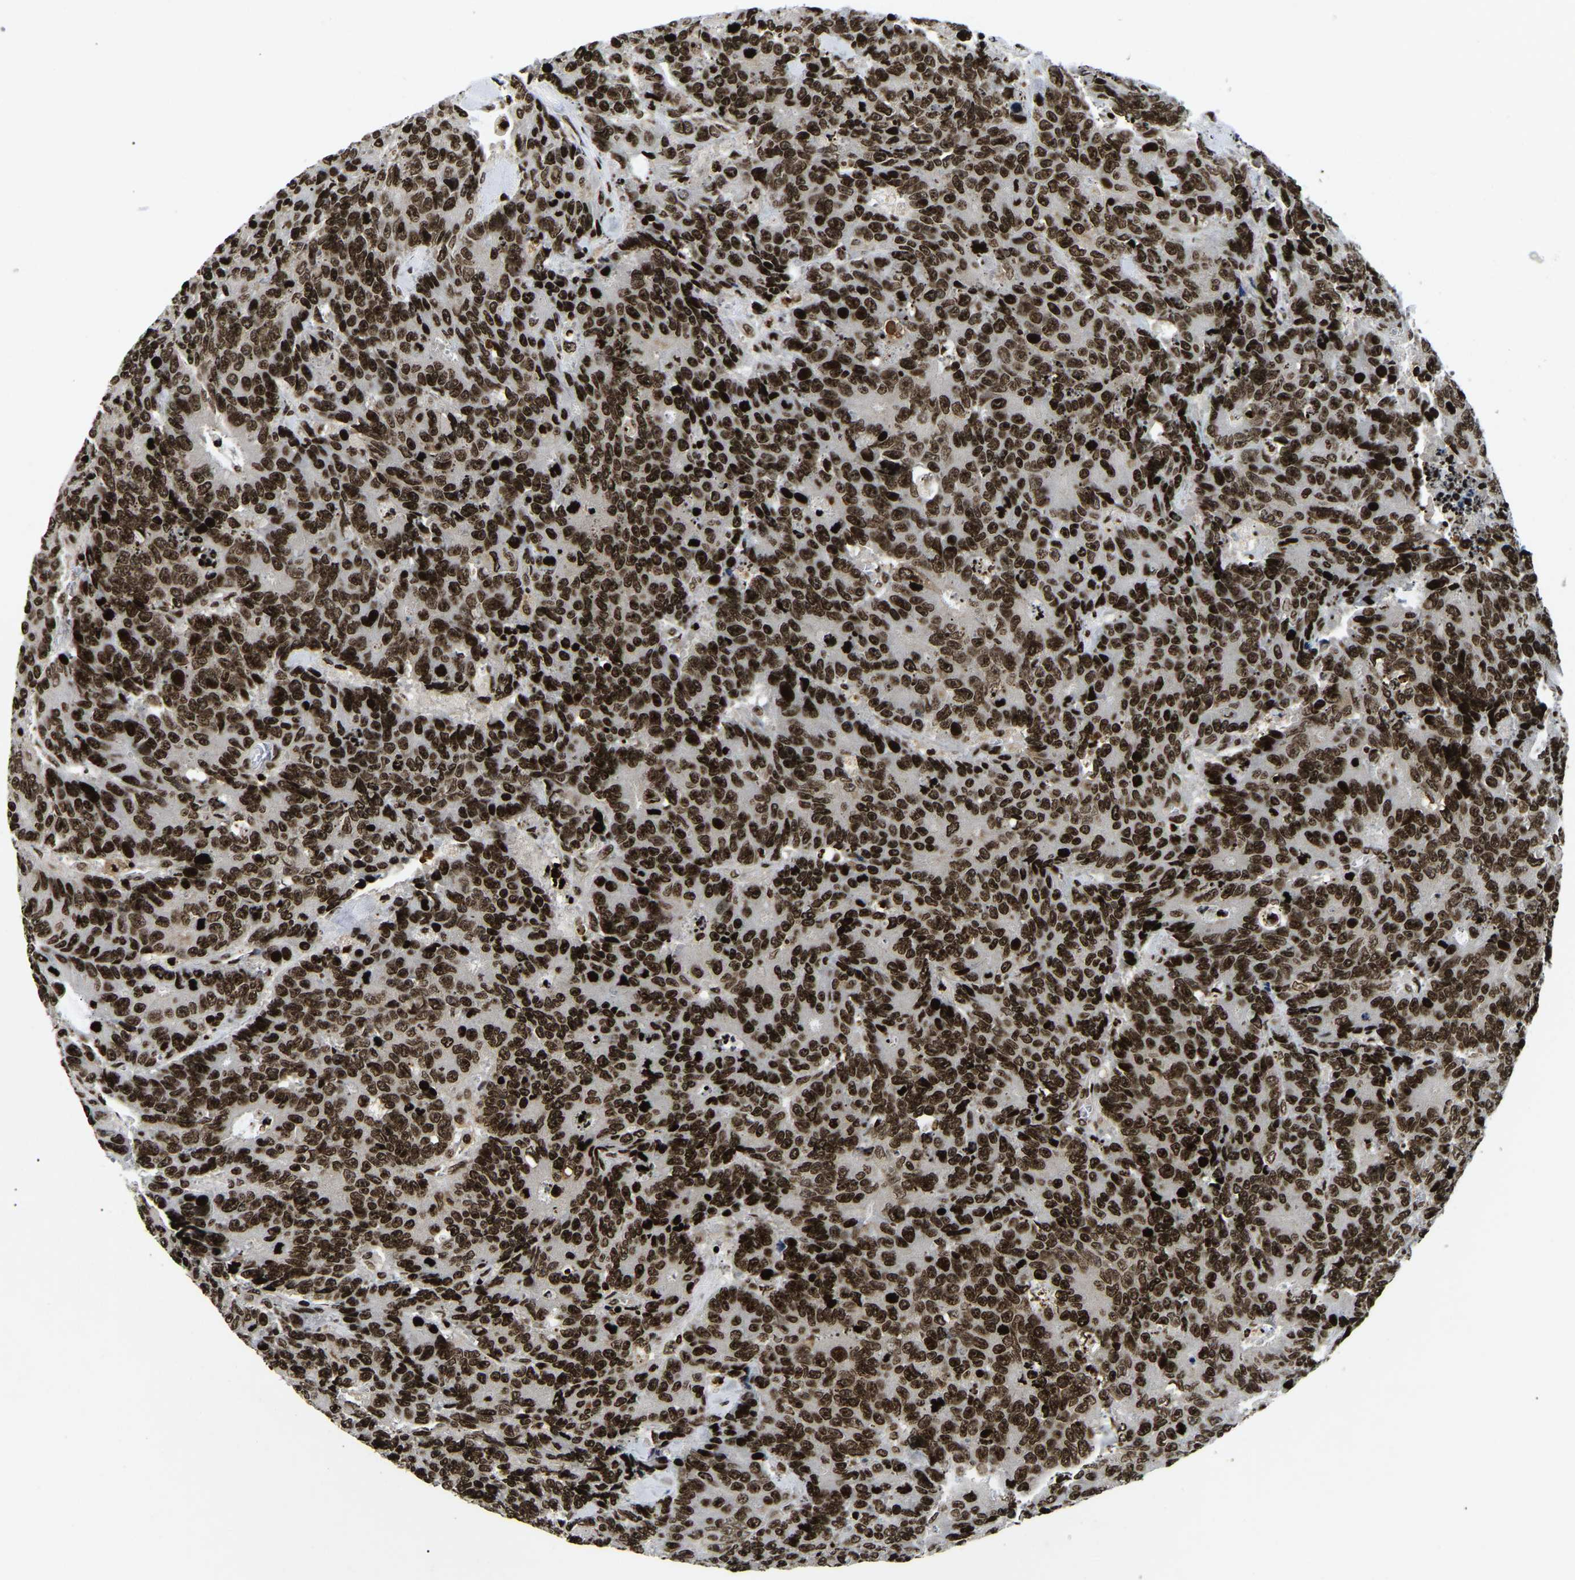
{"staining": {"intensity": "strong", "quantity": ">75%", "location": "nuclear"}, "tissue": "colorectal cancer", "cell_type": "Tumor cells", "image_type": "cancer", "snomed": [{"axis": "morphology", "description": "Adenocarcinoma, NOS"}, {"axis": "topography", "description": "Colon"}], "caption": "Immunohistochemistry (IHC) image of human colorectal adenocarcinoma stained for a protein (brown), which displays high levels of strong nuclear positivity in approximately >75% of tumor cells.", "gene": "LRRC61", "patient": {"sex": "female", "age": 86}}